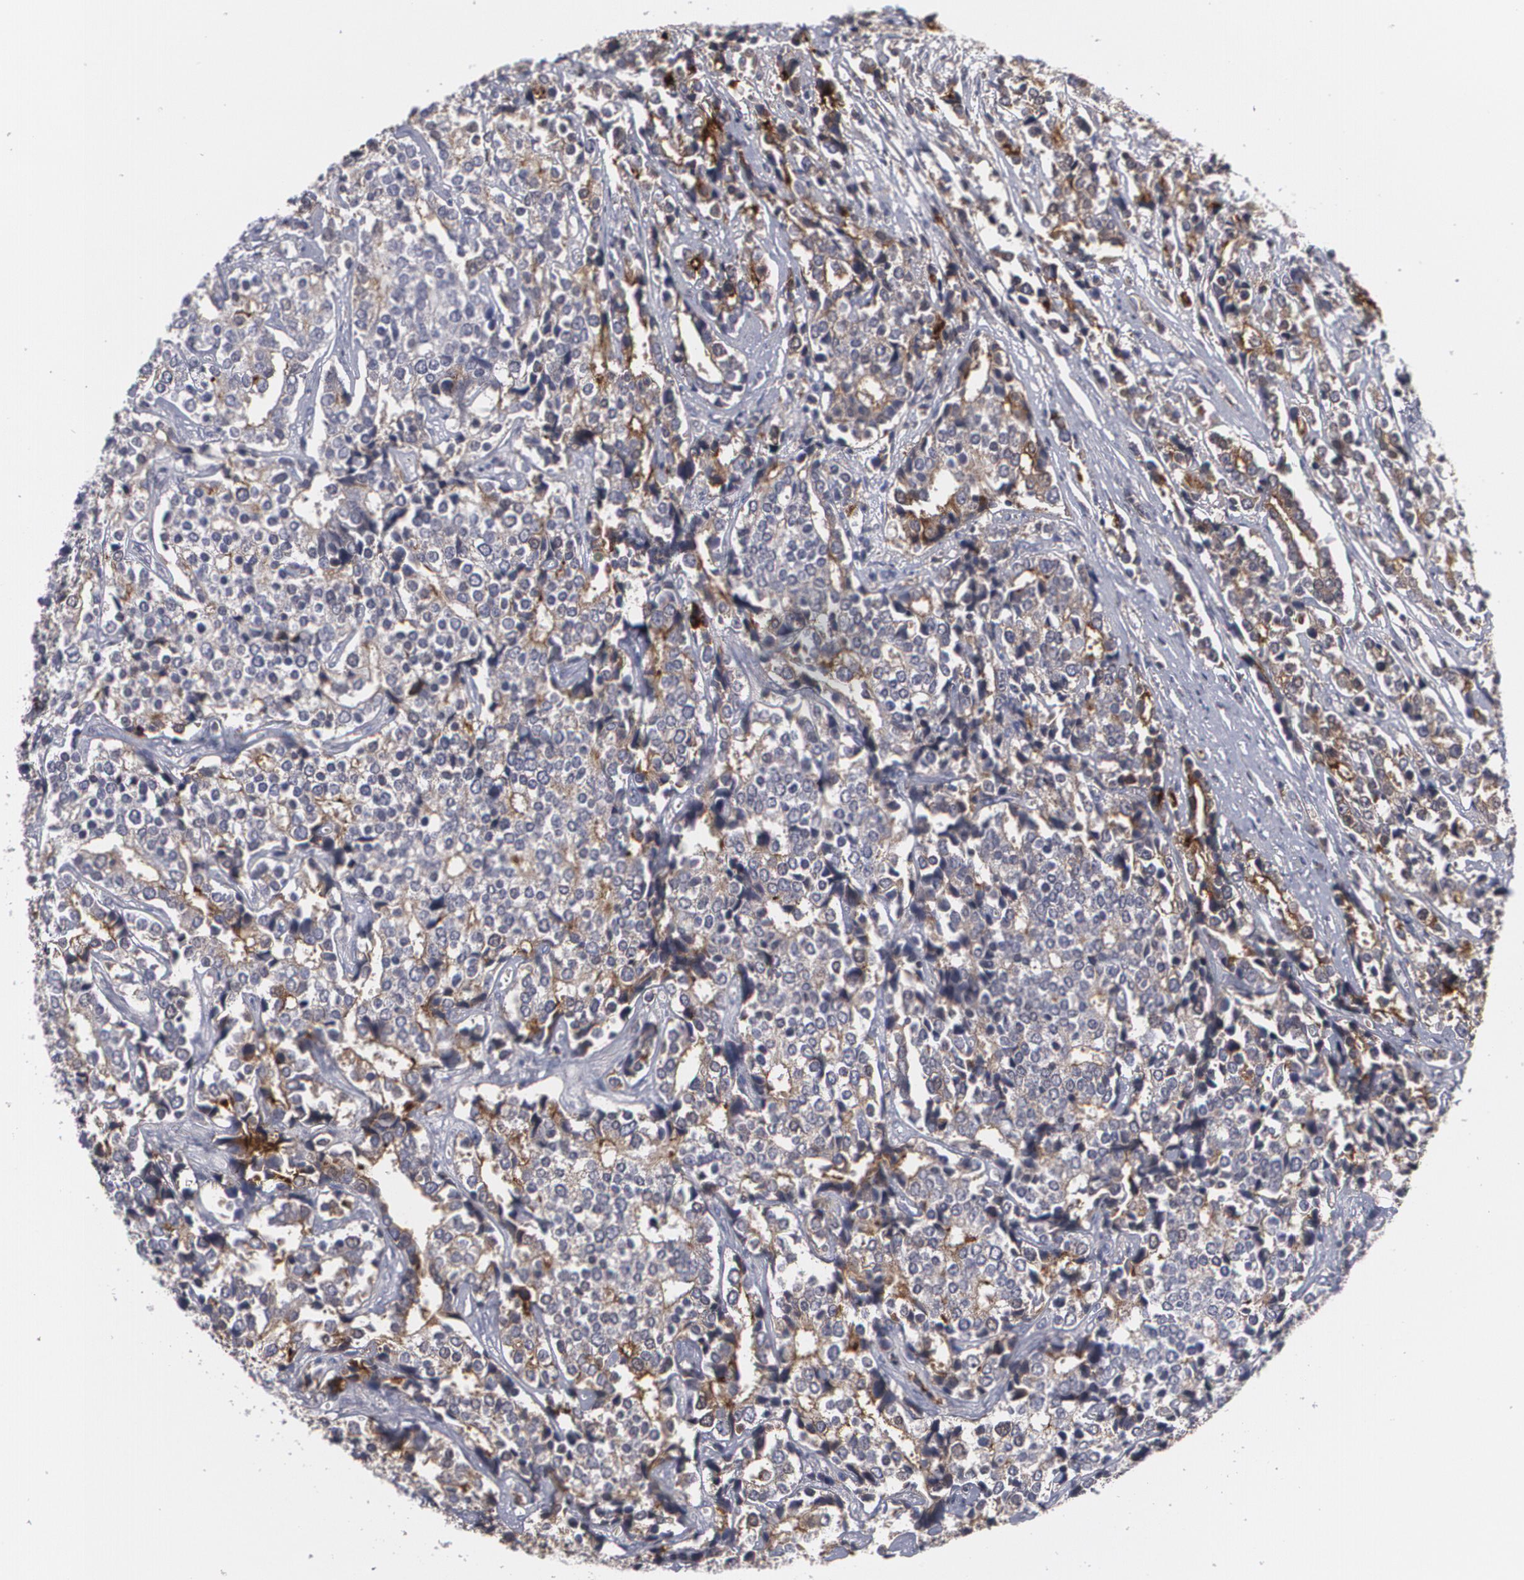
{"staining": {"intensity": "moderate", "quantity": "25%-75%", "location": "cytoplasmic/membranous"}, "tissue": "prostate cancer", "cell_type": "Tumor cells", "image_type": "cancer", "snomed": [{"axis": "morphology", "description": "Adenocarcinoma, High grade"}, {"axis": "topography", "description": "Prostate"}], "caption": "A brown stain highlights moderate cytoplasmic/membranous positivity of a protein in human high-grade adenocarcinoma (prostate) tumor cells.", "gene": "LRG1", "patient": {"sex": "male", "age": 71}}